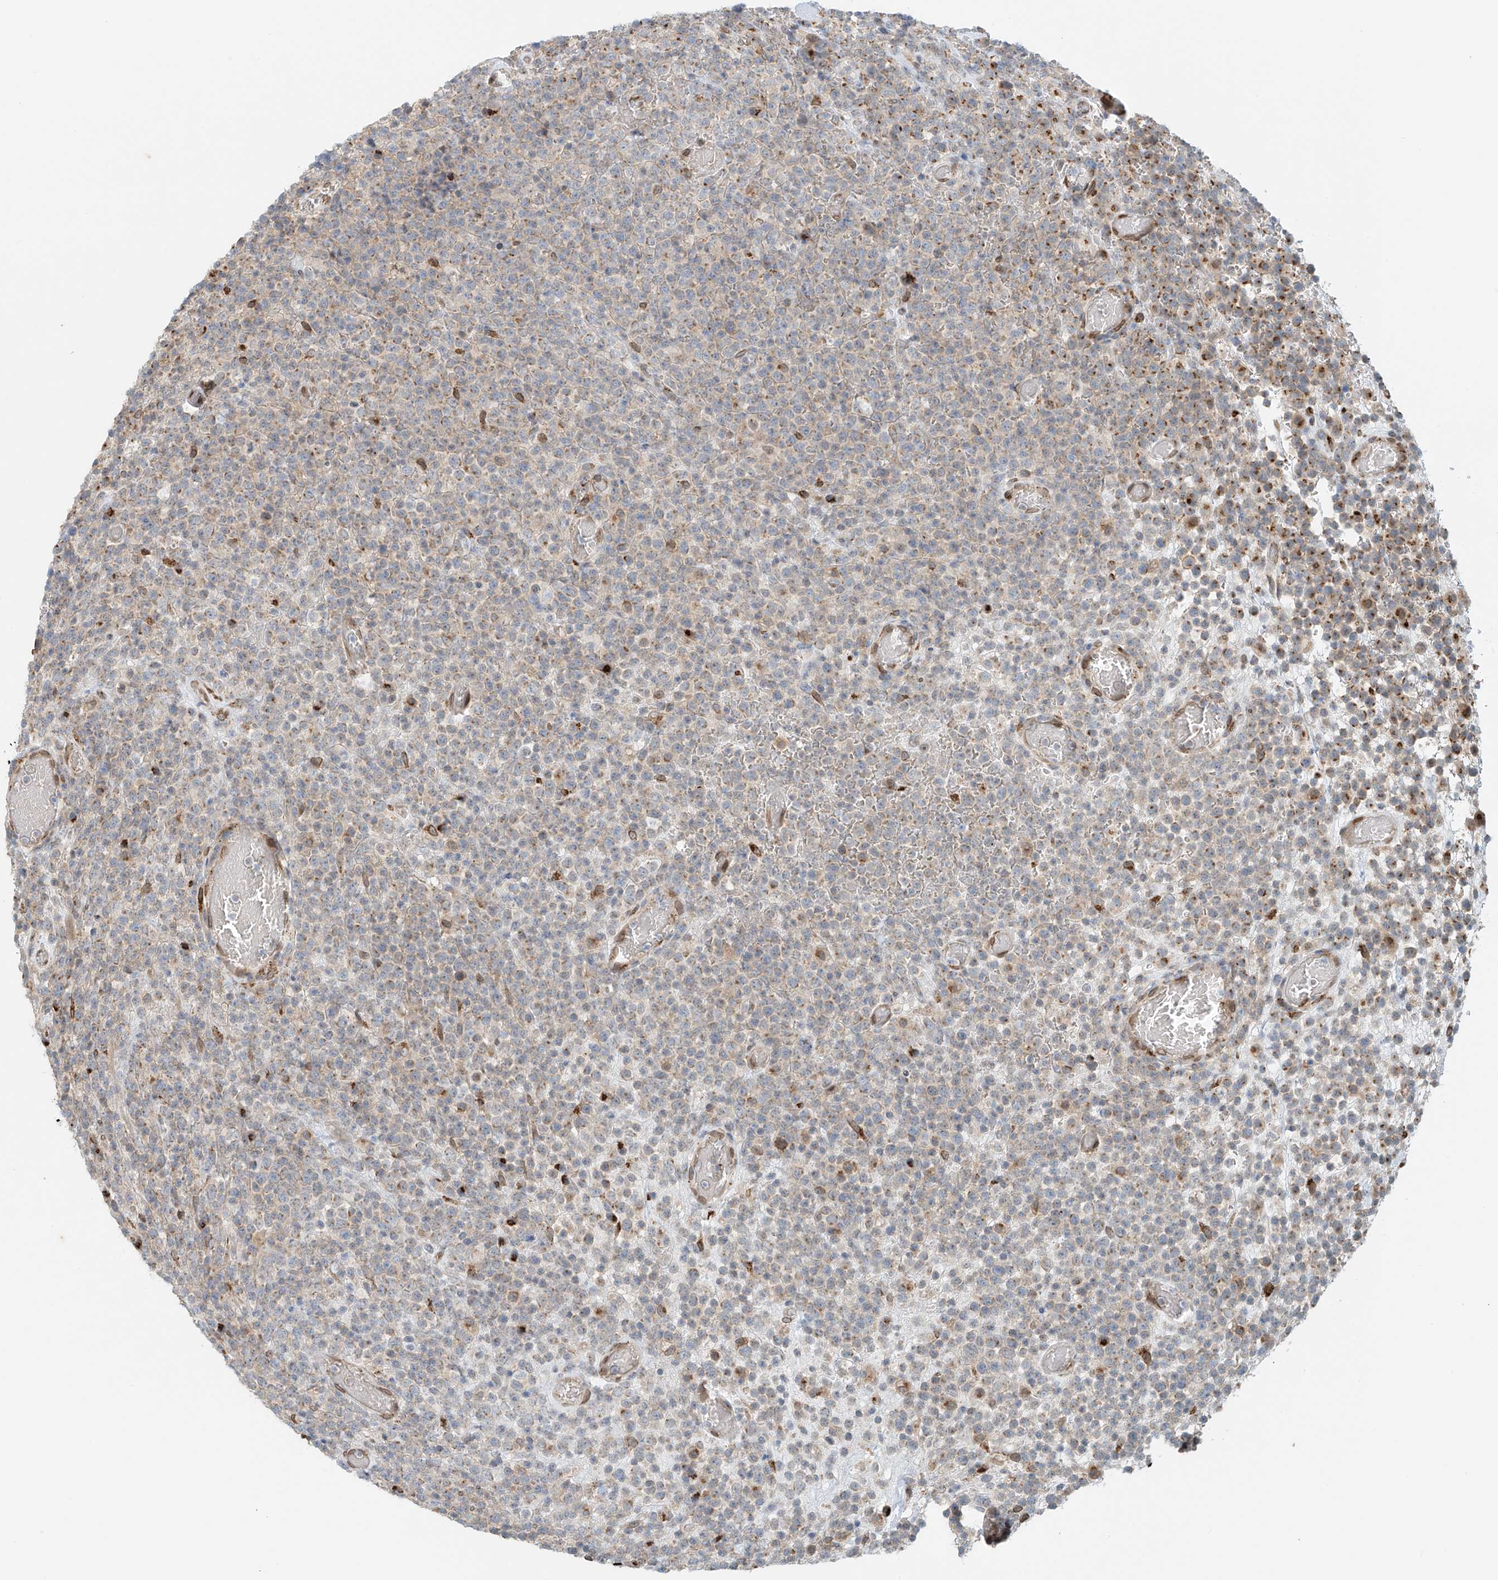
{"staining": {"intensity": "negative", "quantity": "none", "location": "none"}, "tissue": "lymphoma", "cell_type": "Tumor cells", "image_type": "cancer", "snomed": [{"axis": "morphology", "description": "Malignant lymphoma, non-Hodgkin's type, High grade"}, {"axis": "topography", "description": "Colon"}], "caption": "This is an immunohistochemistry (IHC) micrograph of human high-grade malignant lymphoma, non-Hodgkin's type. There is no positivity in tumor cells.", "gene": "STARD9", "patient": {"sex": "female", "age": 53}}